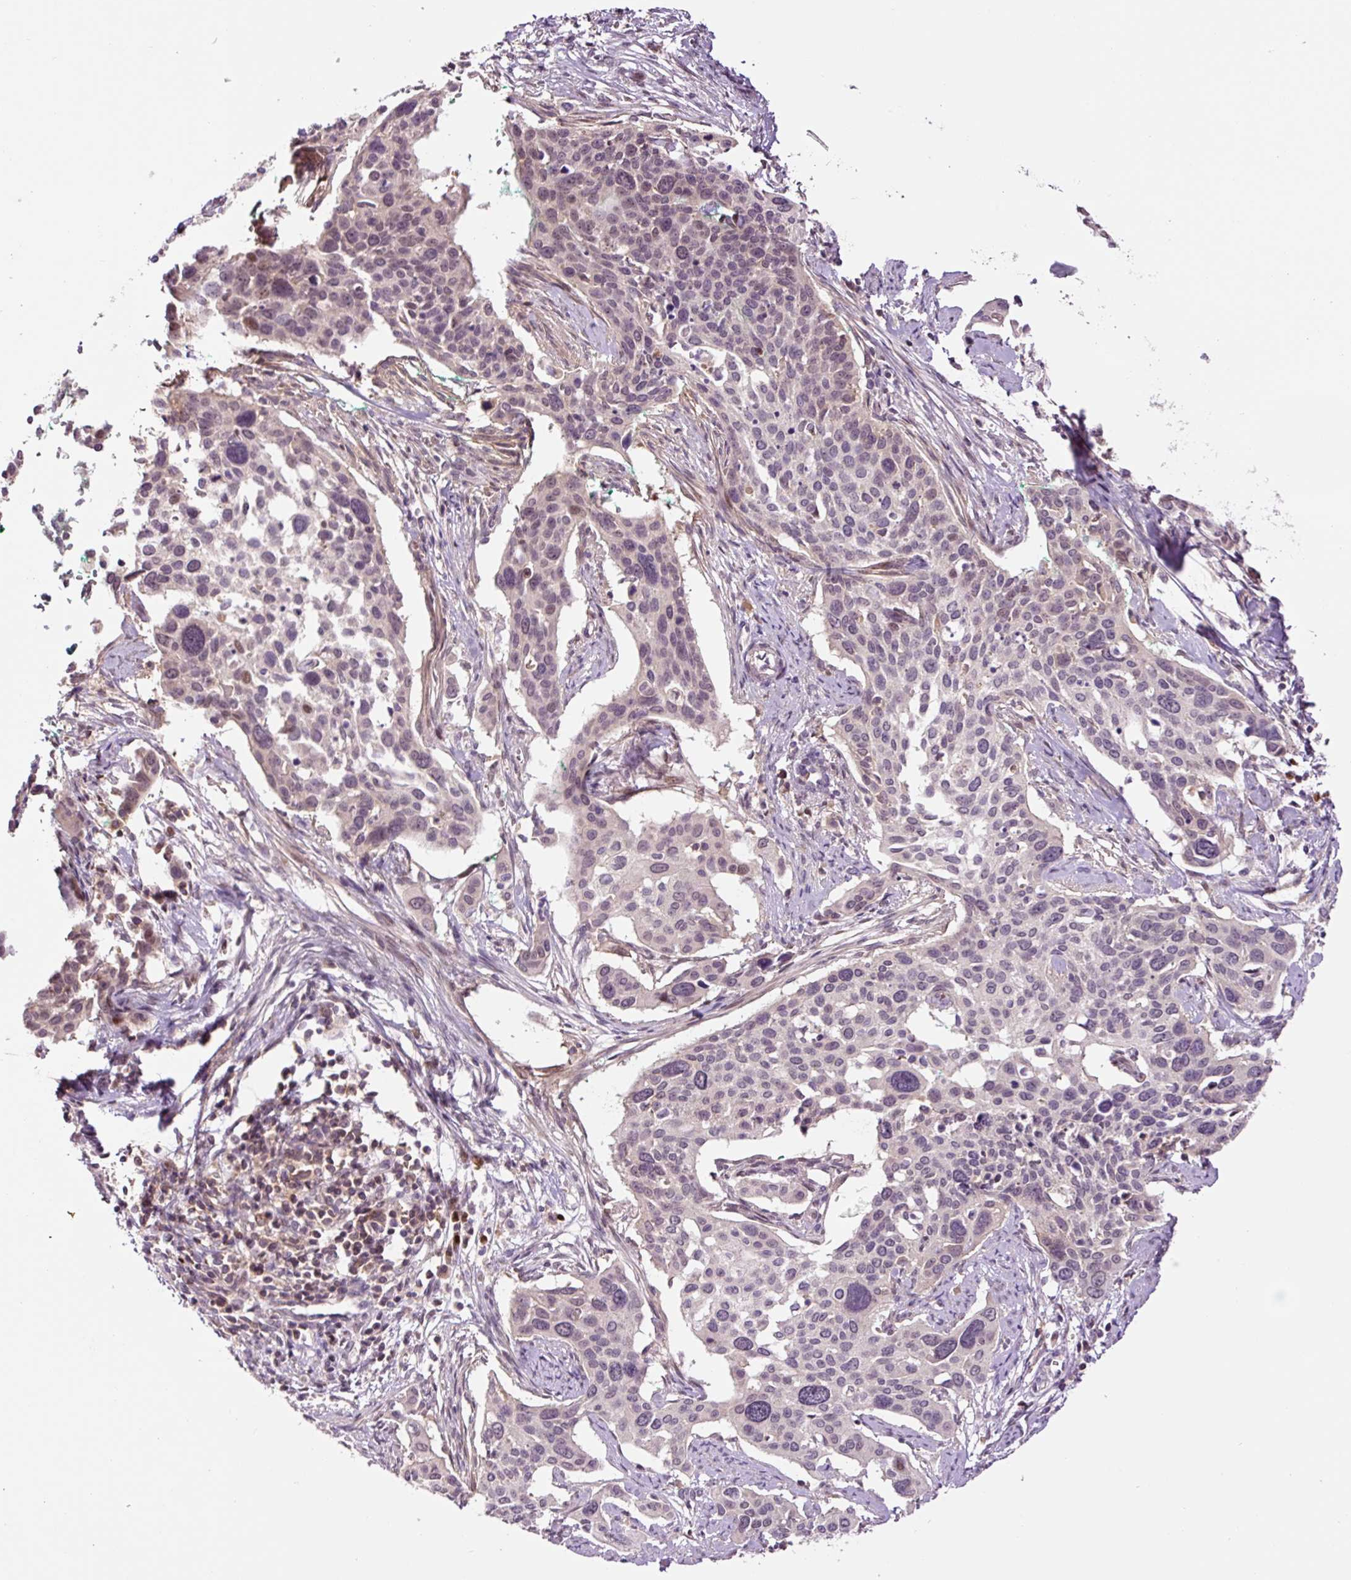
{"staining": {"intensity": "negative", "quantity": "none", "location": "none"}, "tissue": "cervical cancer", "cell_type": "Tumor cells", "image_type": "cancer", "snomed": [{"axis": "morphology", "description": "Squamous cell carcinoma, NOS"}, {"axis": "topography", "description": "Cervix"}], "caption": "Tumor cells are negative for brown protein staining in cervical cancer. (DAB immunohistochemistry, high magnification).", "gene": "DPPA4", "patient": {"sex": "female", "age": 44}}